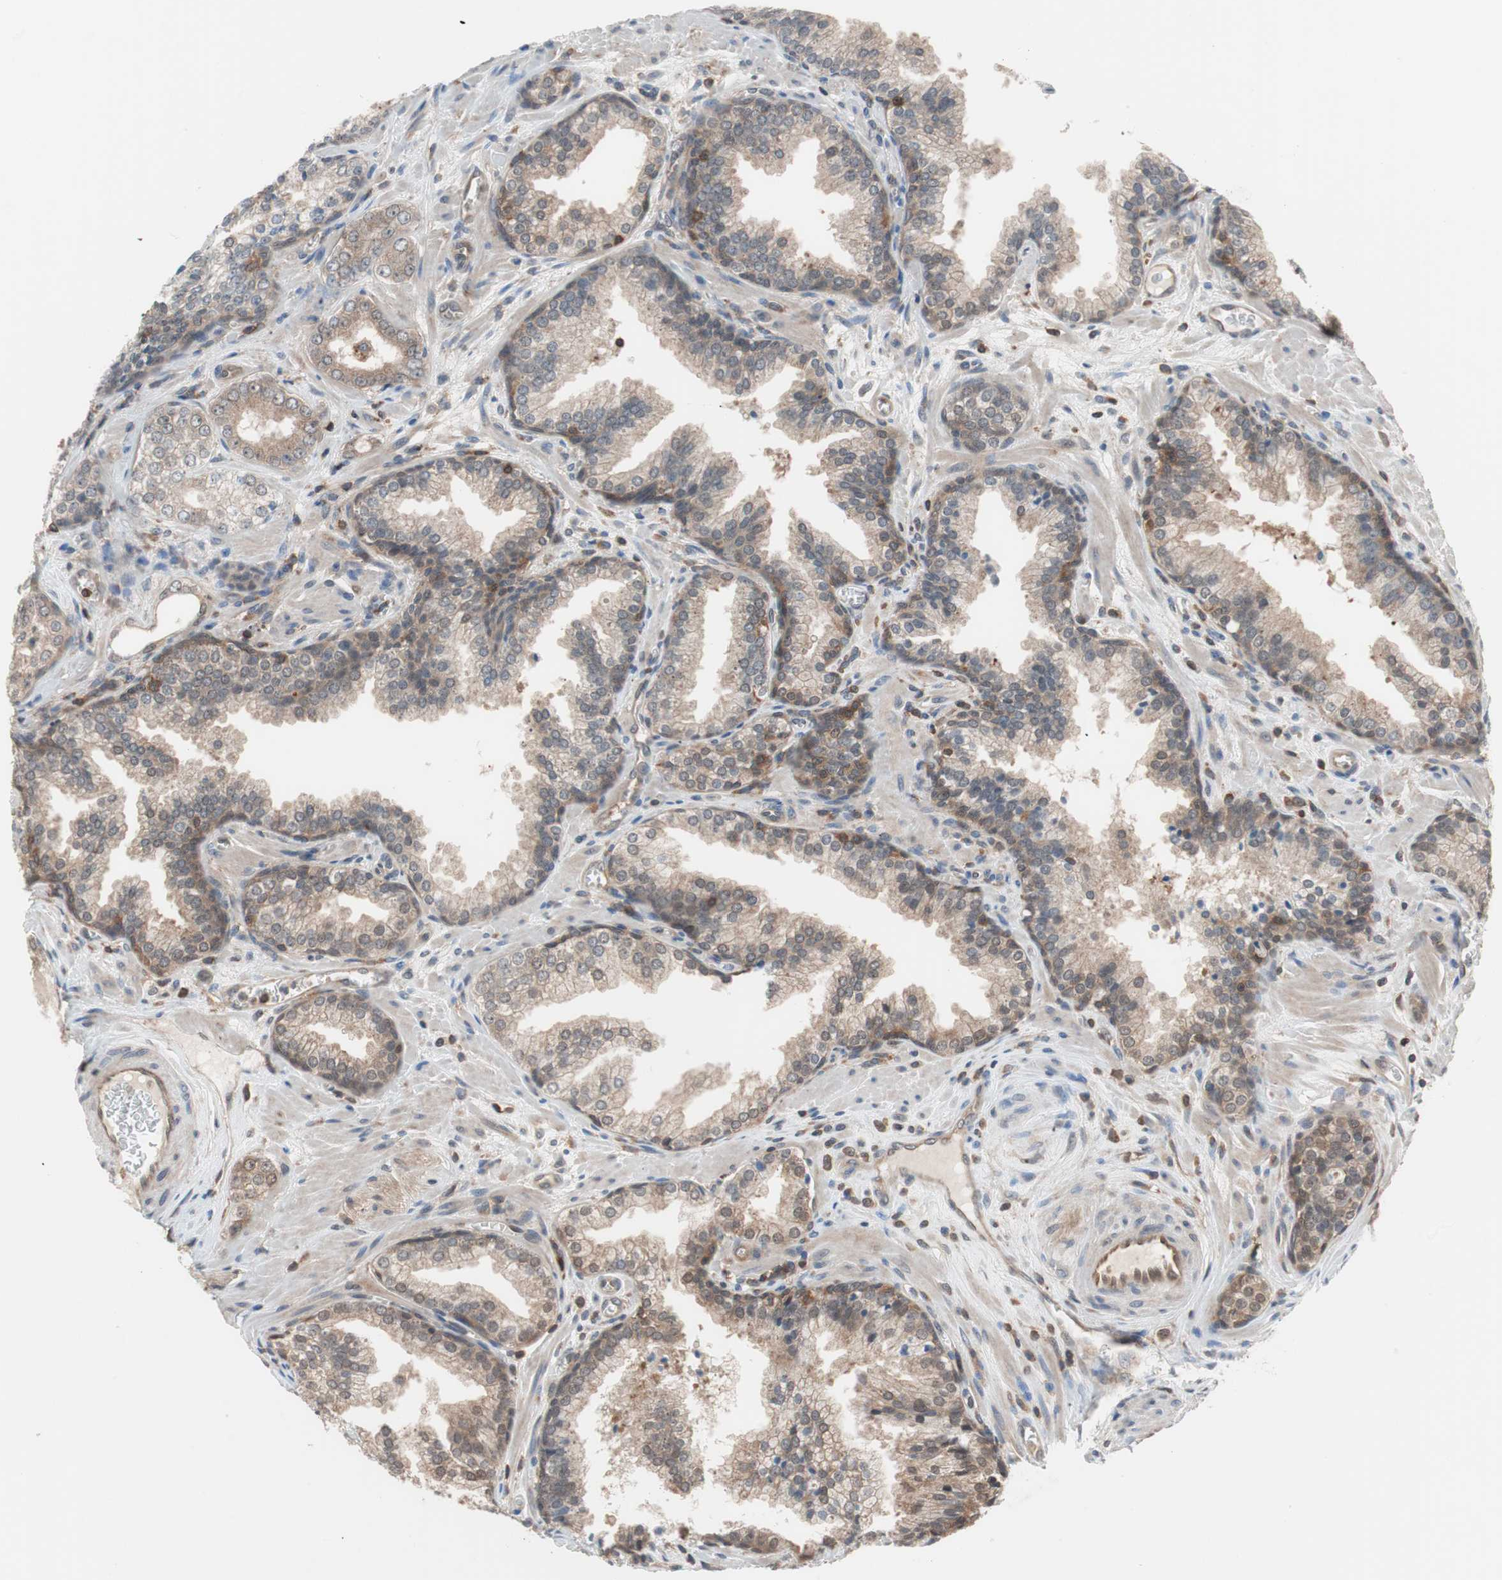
{"staining": {"intensity": "weak", "quantity": "25%-75%", "location": "cytoplasmic/membranous"}, "tissue": "prostate cancer", "cell_type": "Tumor cells", "image_type": "cancer", "snomed": [{"axis": "morphology", "description": "Adenocarcinoma, Low grade"}, {"axis": "topography", "description": "Prostate"}], "caption": "IHC of human prostate adenocarcinoma (low-grade) displays low levels of weak cytoplasmic/membranous expression in approximately 25%-75% of tumor cells. (brown staining indicates protein expression, while blue staining denotes nuclei).", "gene": "GALT", "patient": {"sex": "male", "age": 60}}